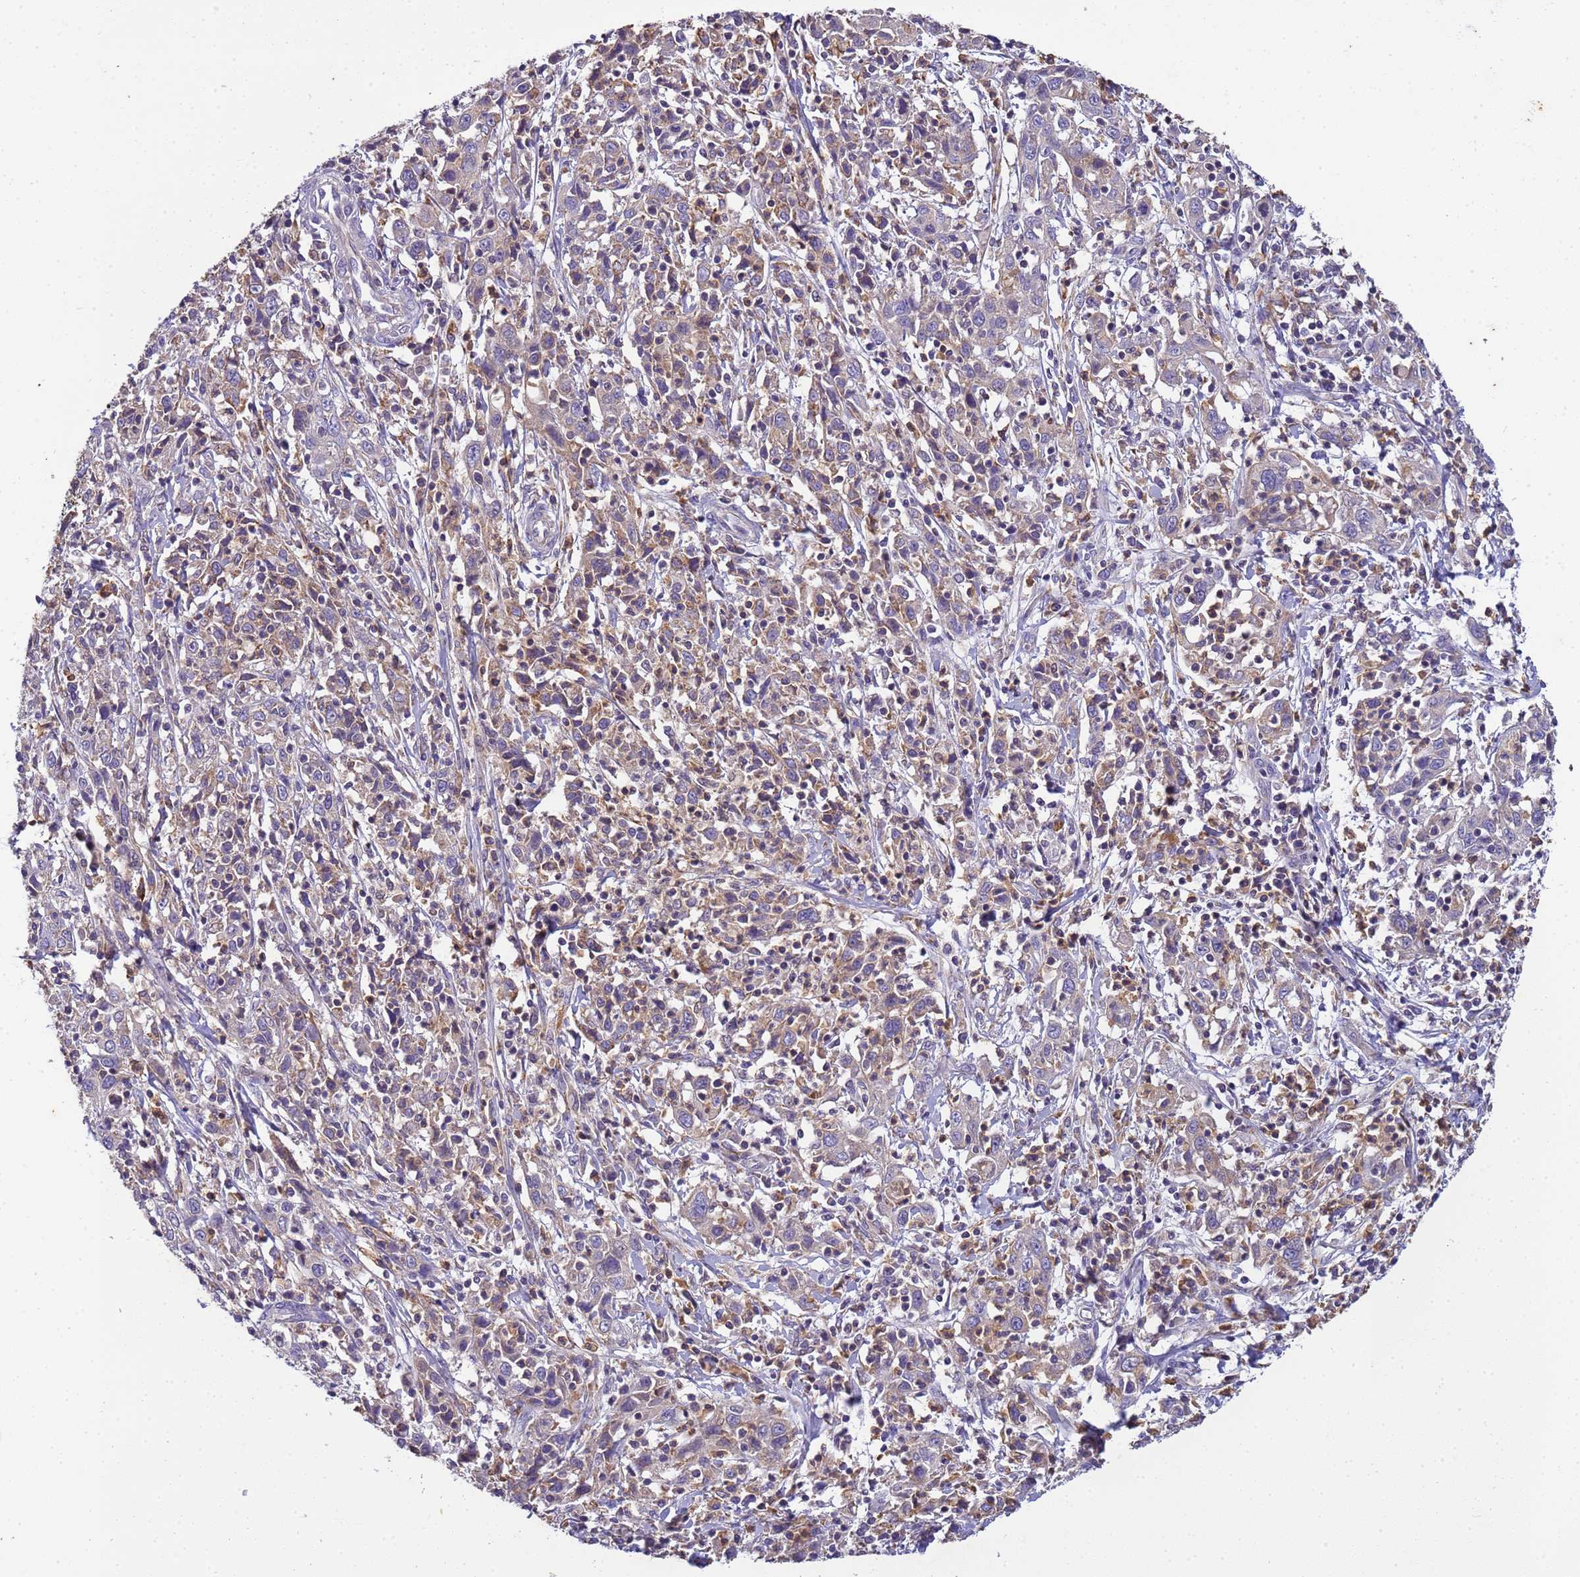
{"staining": {"intensity": "weak", "quantity": "<25%", "location": "cytoplasmic/membranous"}, "tissue": "cervical cancer", "cell_type": "Tumor cells", "image_type": "cancer", "snomed": [{"axis": "morphology", "description": "Squamous cell carcinoma, NOS"}, {"axis": "topography", "description": "Cervix"}], "caption": "This is an IHC photomicrograph of squamous cell carcinoma (cervical). There is no staining in tumor cells.", "gene": "PLCXD3", "patient": {"sex": "female", "age": 46}}